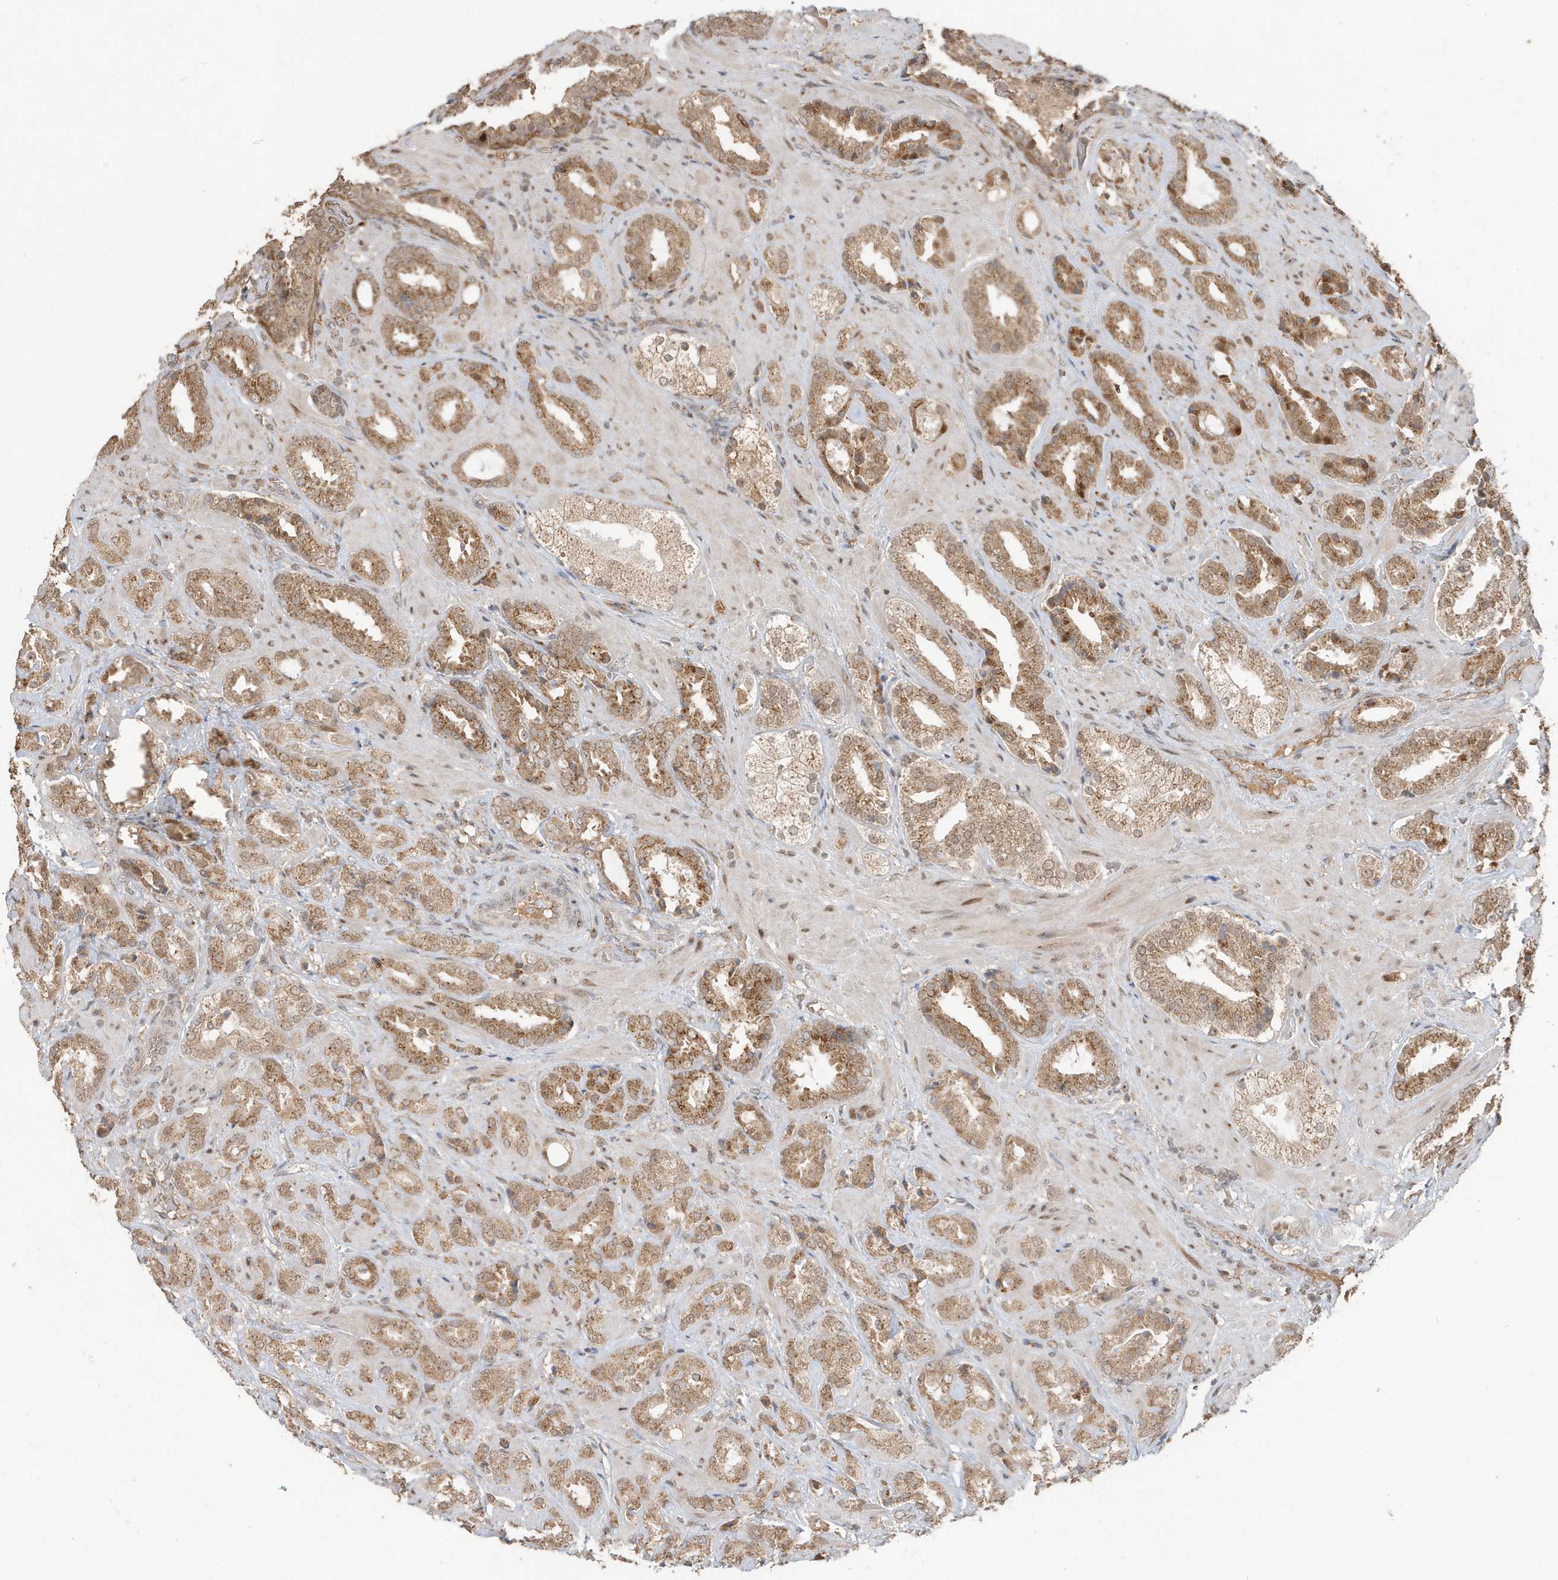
{"staining": {"intensity": "moderate", "quantity": ">75%", "location": "cytoplasmic/membranous"}, "tissue": "prostate cancer", "cell_type": "Tumor cells", "image_type": "cancer", "snomed": [{"axis": "morphology", "description": "Adenocarcinoma, High grade"}, {"axis": "topography", "description": "Prostate"}], "caption": "Human prostate high-grade adenocarcinoma stained with a brown dye reveals moderate cytoplasmic/membranous positive positivity in about >75% of tumor cells.", "gene": "RER1", "patient": {"sex": "male", "age": 64}}